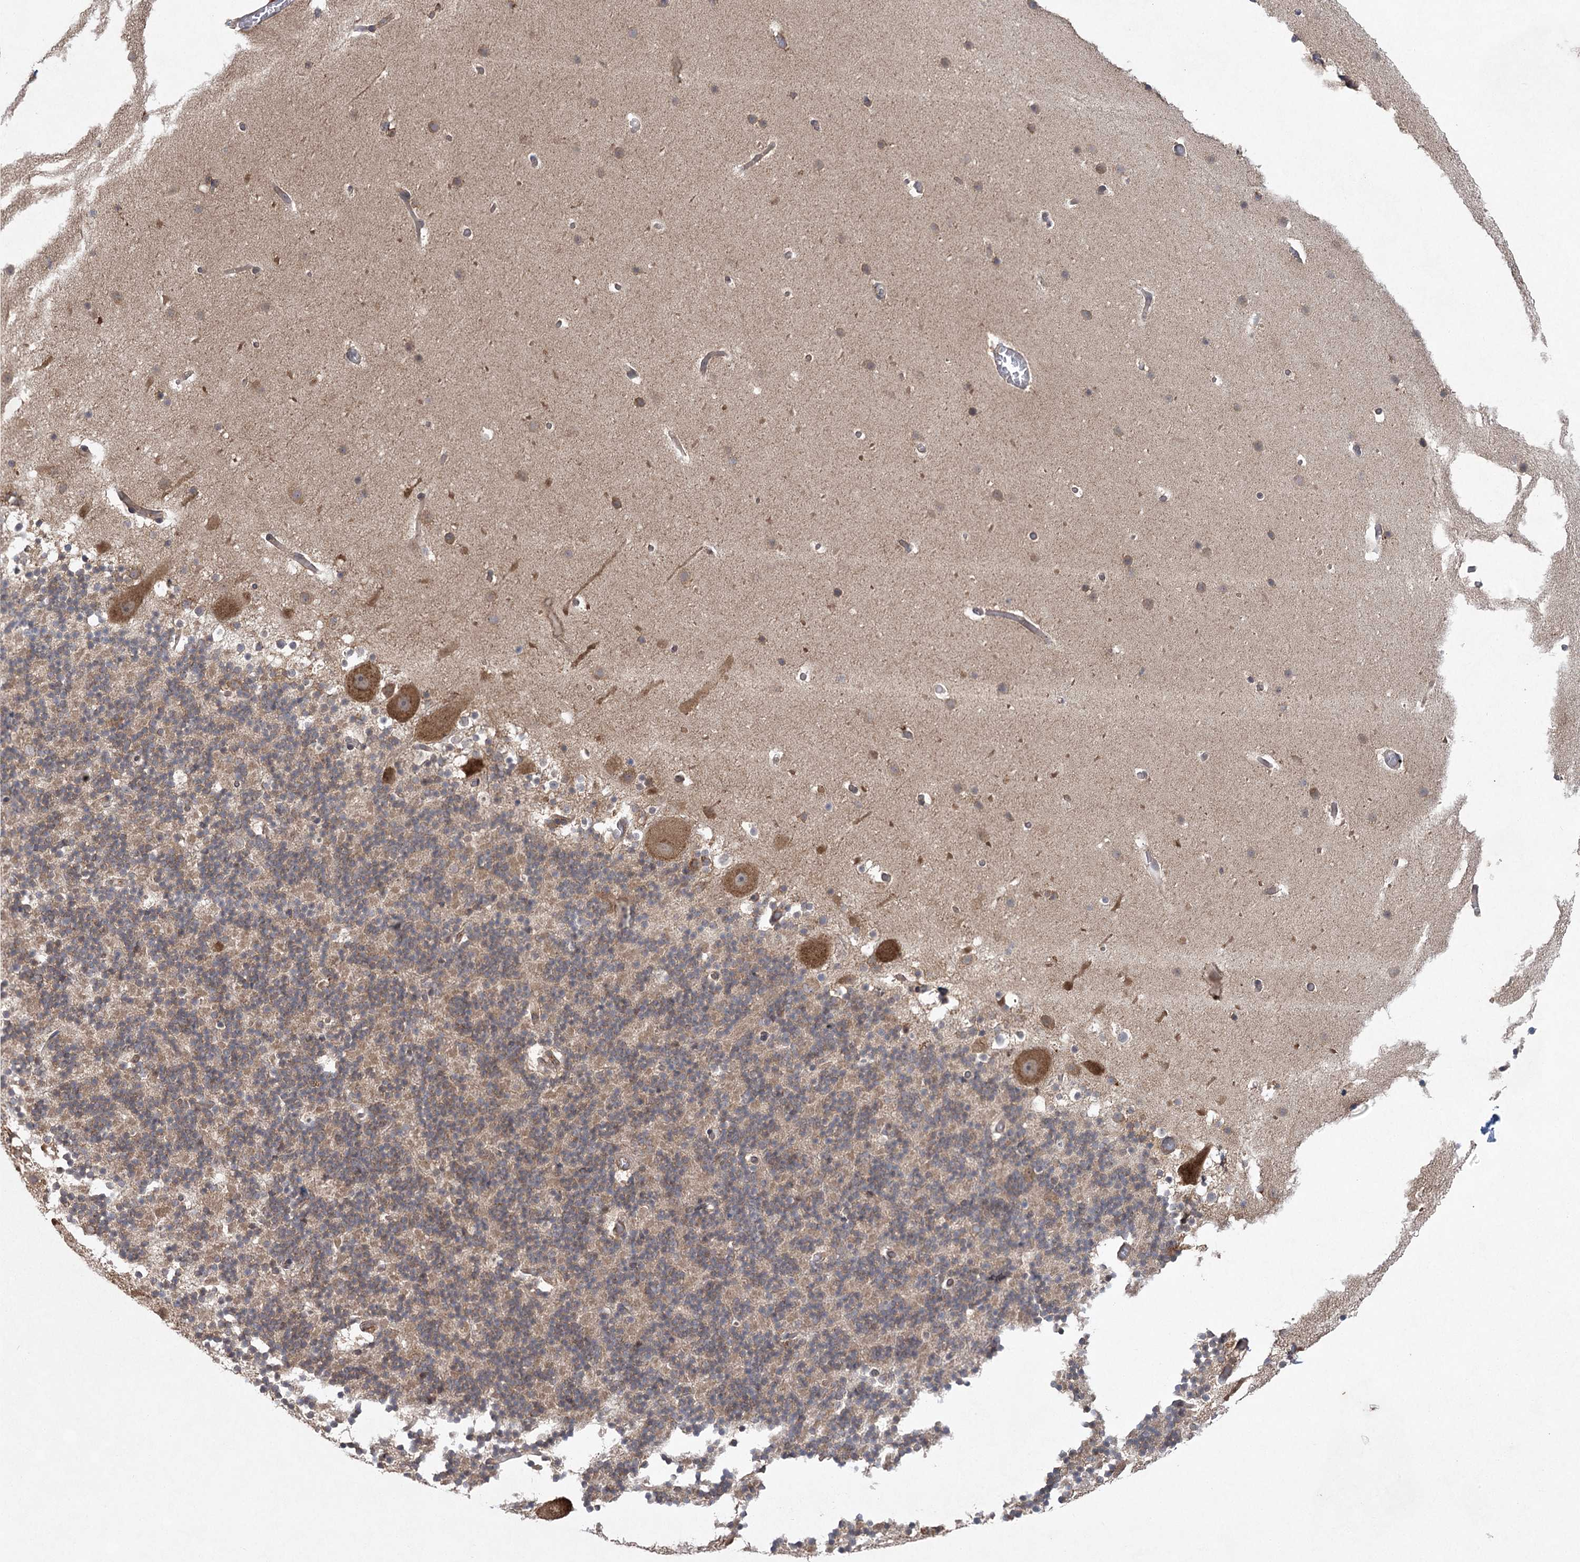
{"staining": {"intensity": "weak", "quantity": "<25%", "location": "cytoplasmic/membranous"}, "tissue": "cerebellum", "cell_type": "Cells in granular layer", "image_type": "normal", "snomed": [{"axis": "morphology", "description": "Normal tissue, NOS"}, {"axis": "topography", "description": "Cerebellum"}], "caption": "Cells in granular layer are negative for protein expression in unremarkable human cerebellum. (IHC, brightfield microscopy, high magnification).", "gene": "EIF3A", "patient": {"sex": "male", "age": 57}}